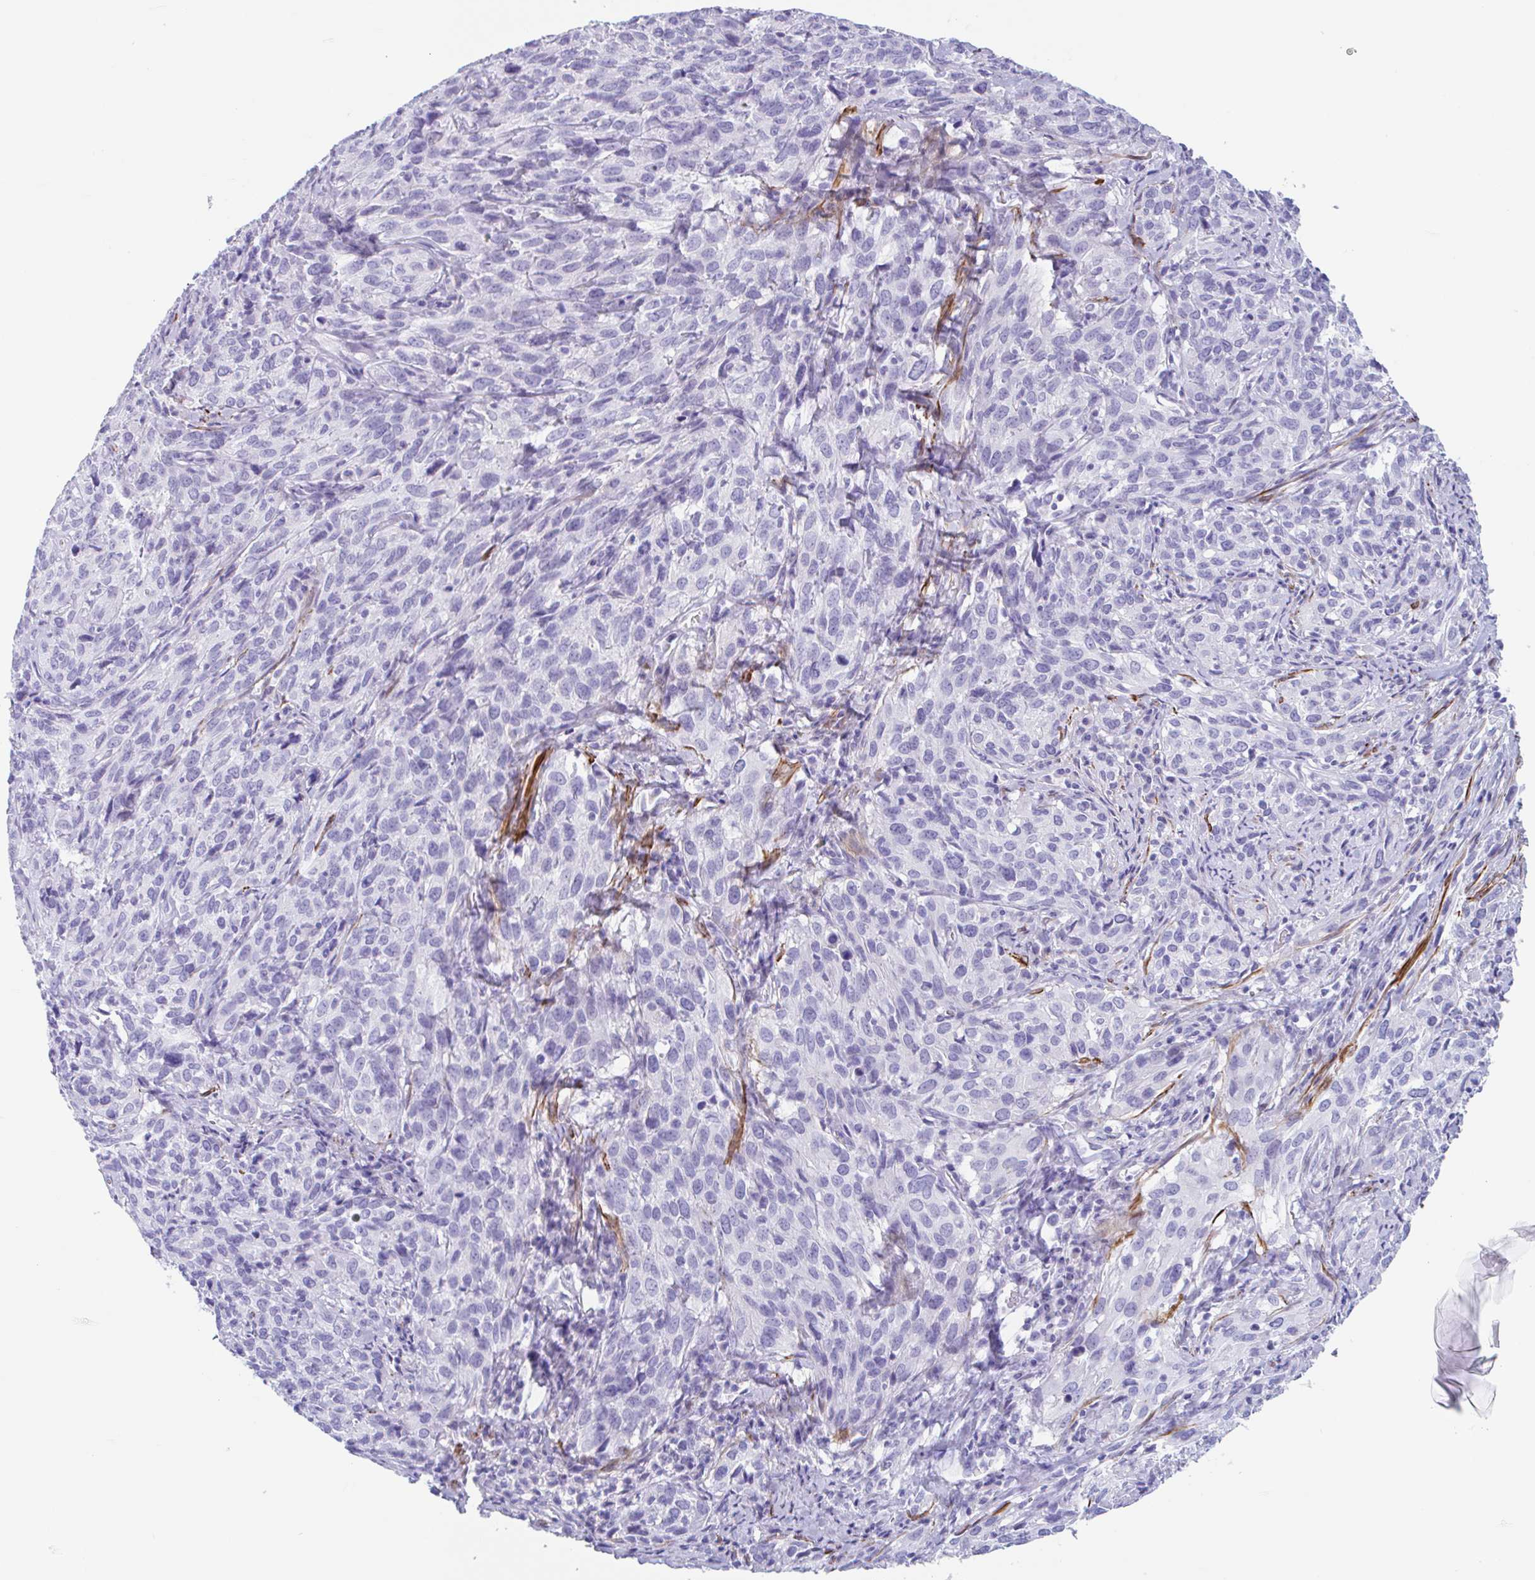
{"staining": {"intensity": "negative", "quantity": "none", "location": "none"}, "tissue": "cervical cancer", "cell_type": "Tumor cells", "image_type": "cancer", "snomed": [{"axis": "morphology", "description": "Squamous cell carcinoma, NOS"}, {"axis": "topography", "description": "Cervix"}], "caption": "Tumor cells are negative for protein expression in human cervical squamous cell carcinoma.", "gene": "TAS2R41", "patient": {"sex": "female", "age": 51}}